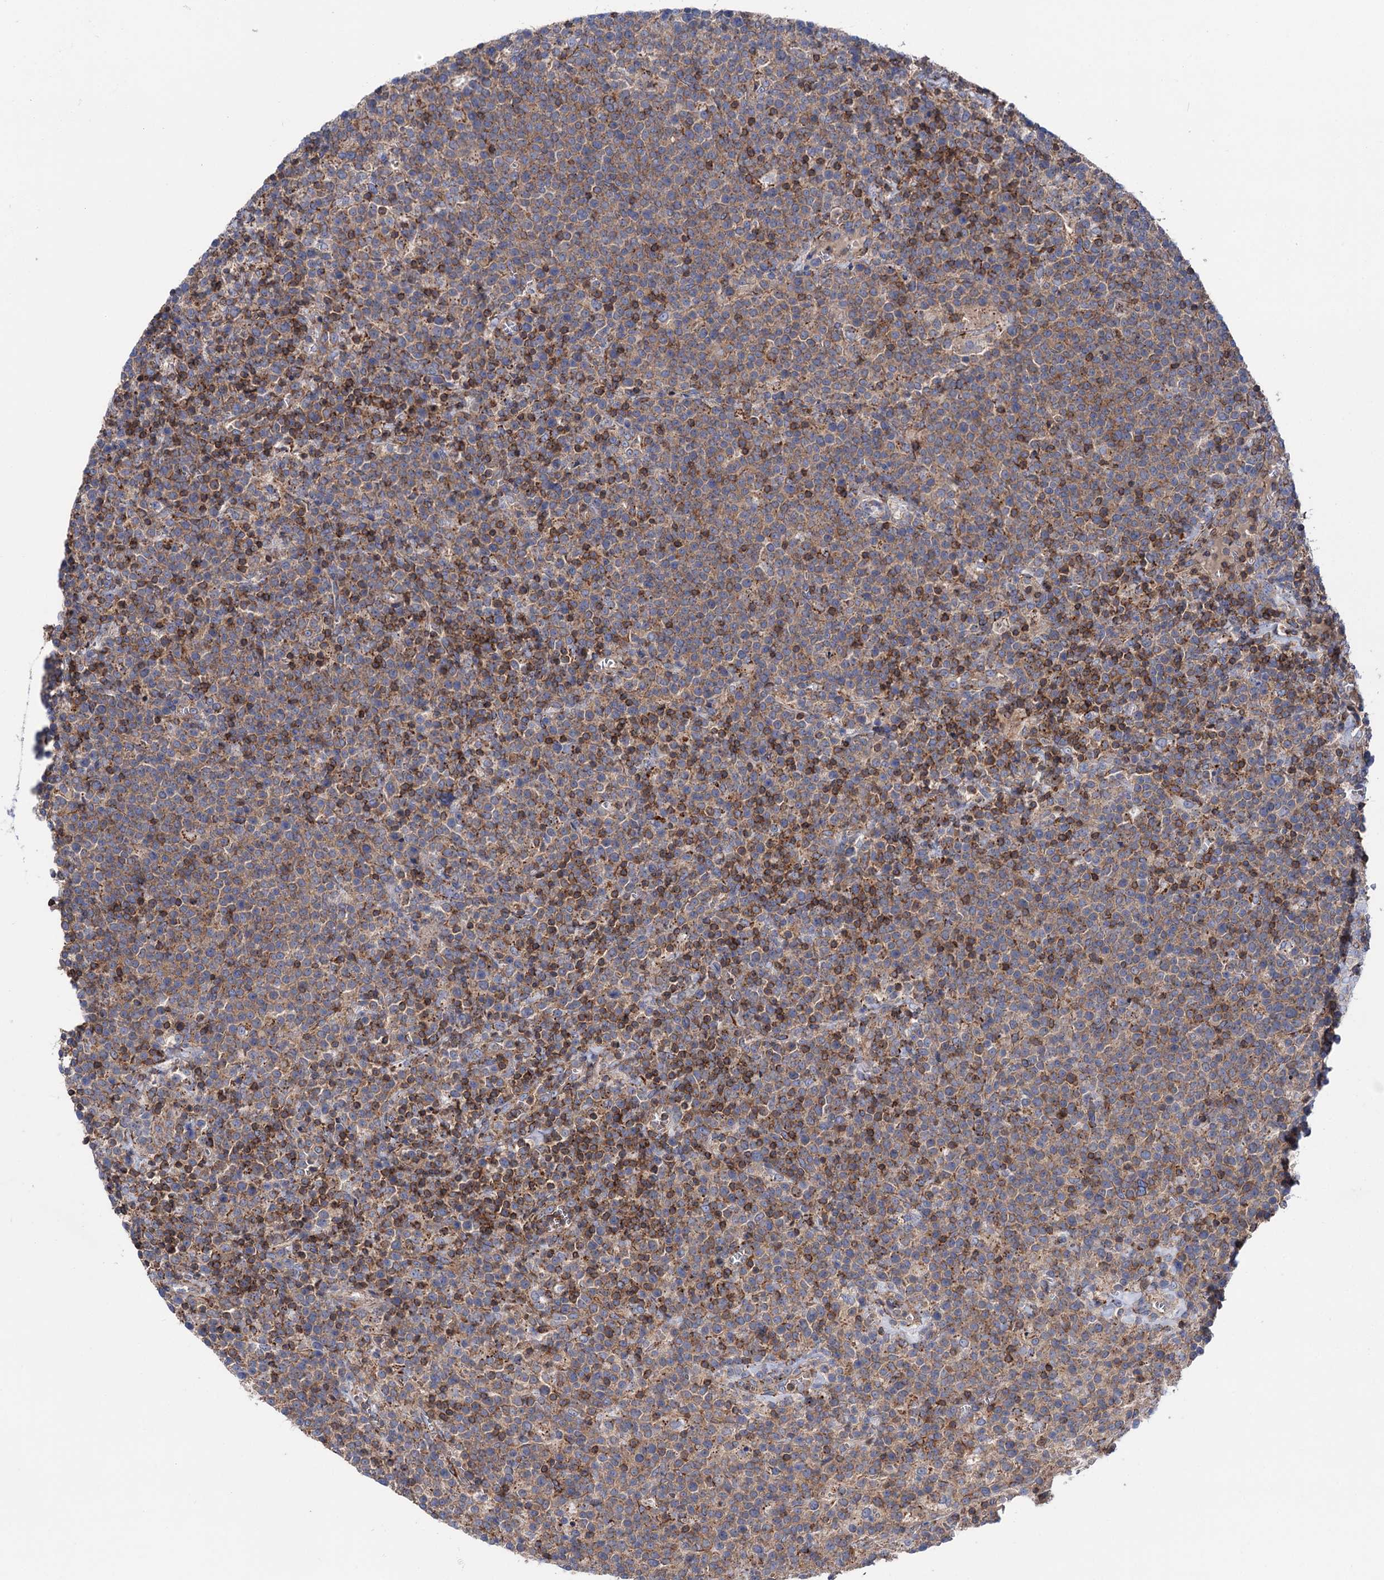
{"staining": {"intensity": "weak", "quantity": ">75%", "location": "cytoplasmic/membranous"}, "tissue": "lymphoma", "cell_type": "Tumor cells", "image_type": "cancer", "snomed": [{"axis": "morphology", "description": "Malignant lymphoma, non-Hodgkin's type, High grade"}, {"axis": "topography", "description": "Lymph node"}], "caption": "Lymphoma was stained to show a protein in brown. There is low levels of weak cytoplasmic/membranous staining in about >75% of tumor cells.", "gene": "DEF6", "patient": {"sex": "male", "age": 61}}